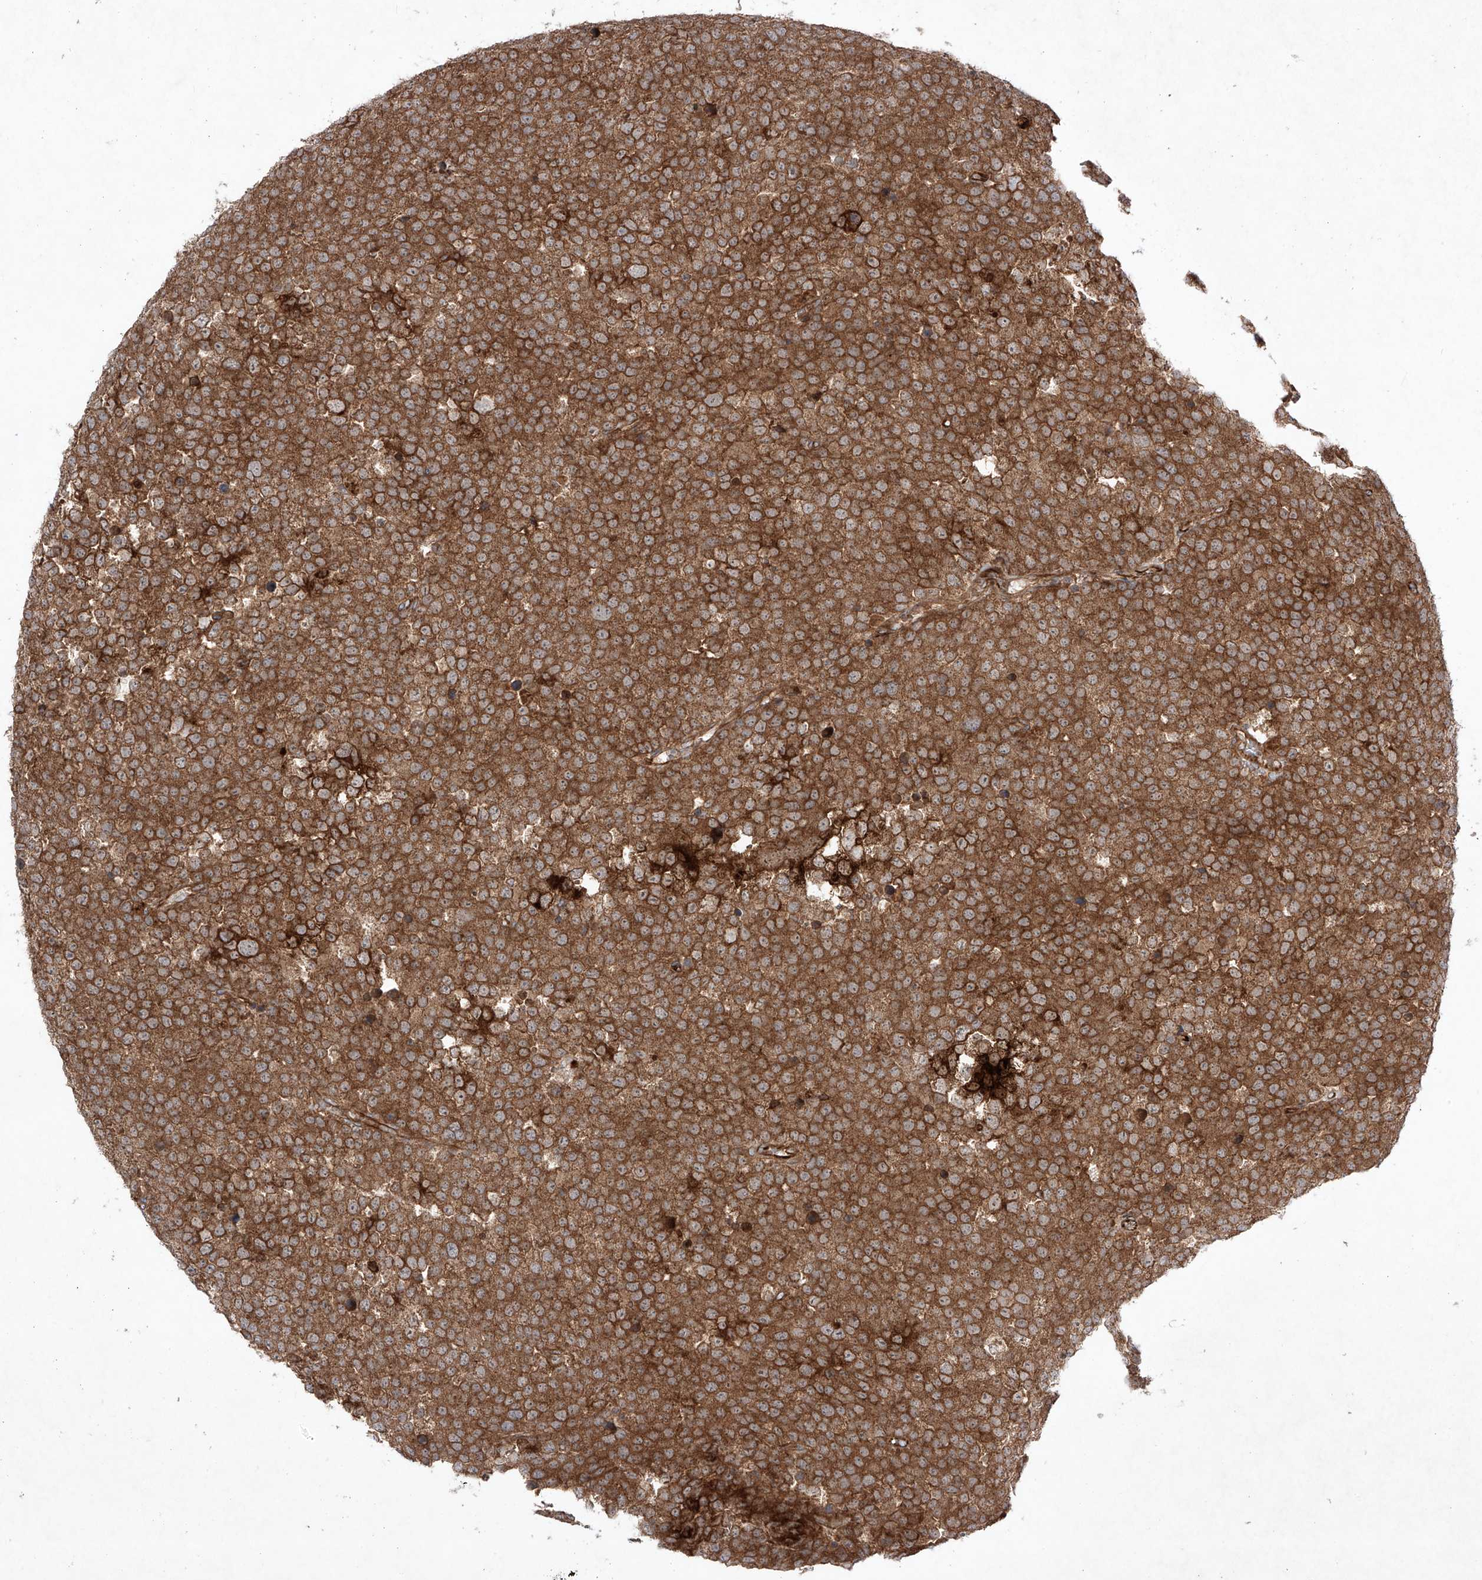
{"staining": {"intensity": "strong", "quantity": ">75%", "location": "cytoplasmic/membranous"}, "tissue": "testis cancer", "cell_type": "Tumor cells", "image_type": "cancer", "snomed": [{"axis": "morphology", "description": "Seminoma, NOS"}, {"axis": "topography", "description": "Testis"}], "caption": "Tumor cells show high levels of strong cytoplasmic/membranous expression in approximately >75% of cells in human testis seminoma. (Brightfield microscopy of DAB IHC at high magnification).", "gene": "YKT6", "patient": {"sex": "male", "age": 71}}